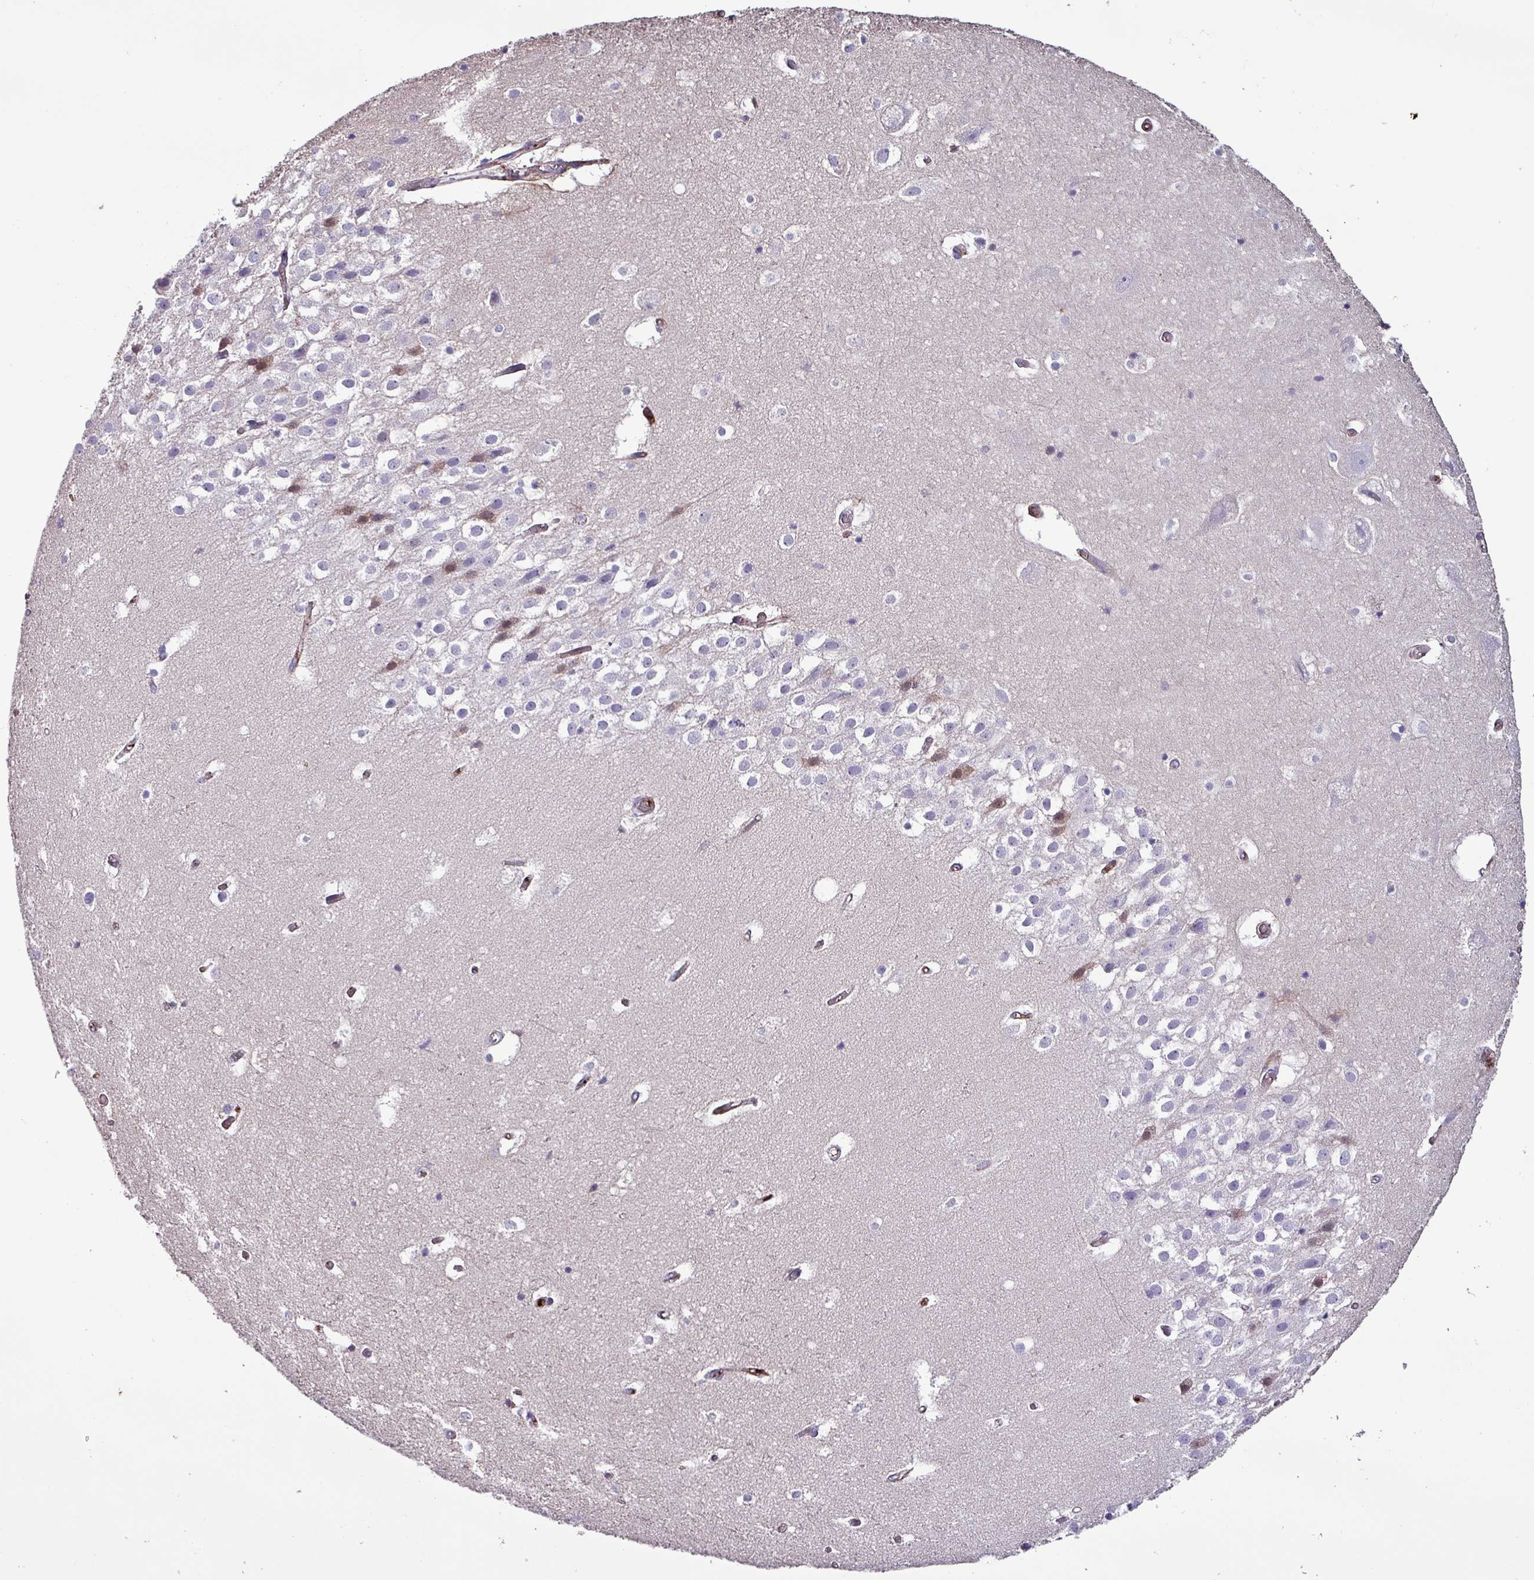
{"staining": {"intensity": "moderate", "quantity": "<25%", "location": "cytoplasmic/membranous"}, "tissue": "hippocampus", "cell_type": "Glial cells", "image_type": "normal", "snomed": [{"axis": "morphology", "description": "Normal tissue, NOS"}, {"axis": "topography", "description": "Hippocampus"}], "caption": "About <25% of glial cells in unremarkable hippocampus exhibit moderate cytoplasmic/membranous protein staining as visualized by brown immunohistochemical staining.", "gene": "HPR", "patient": {"sex": "female", "age": 52}}